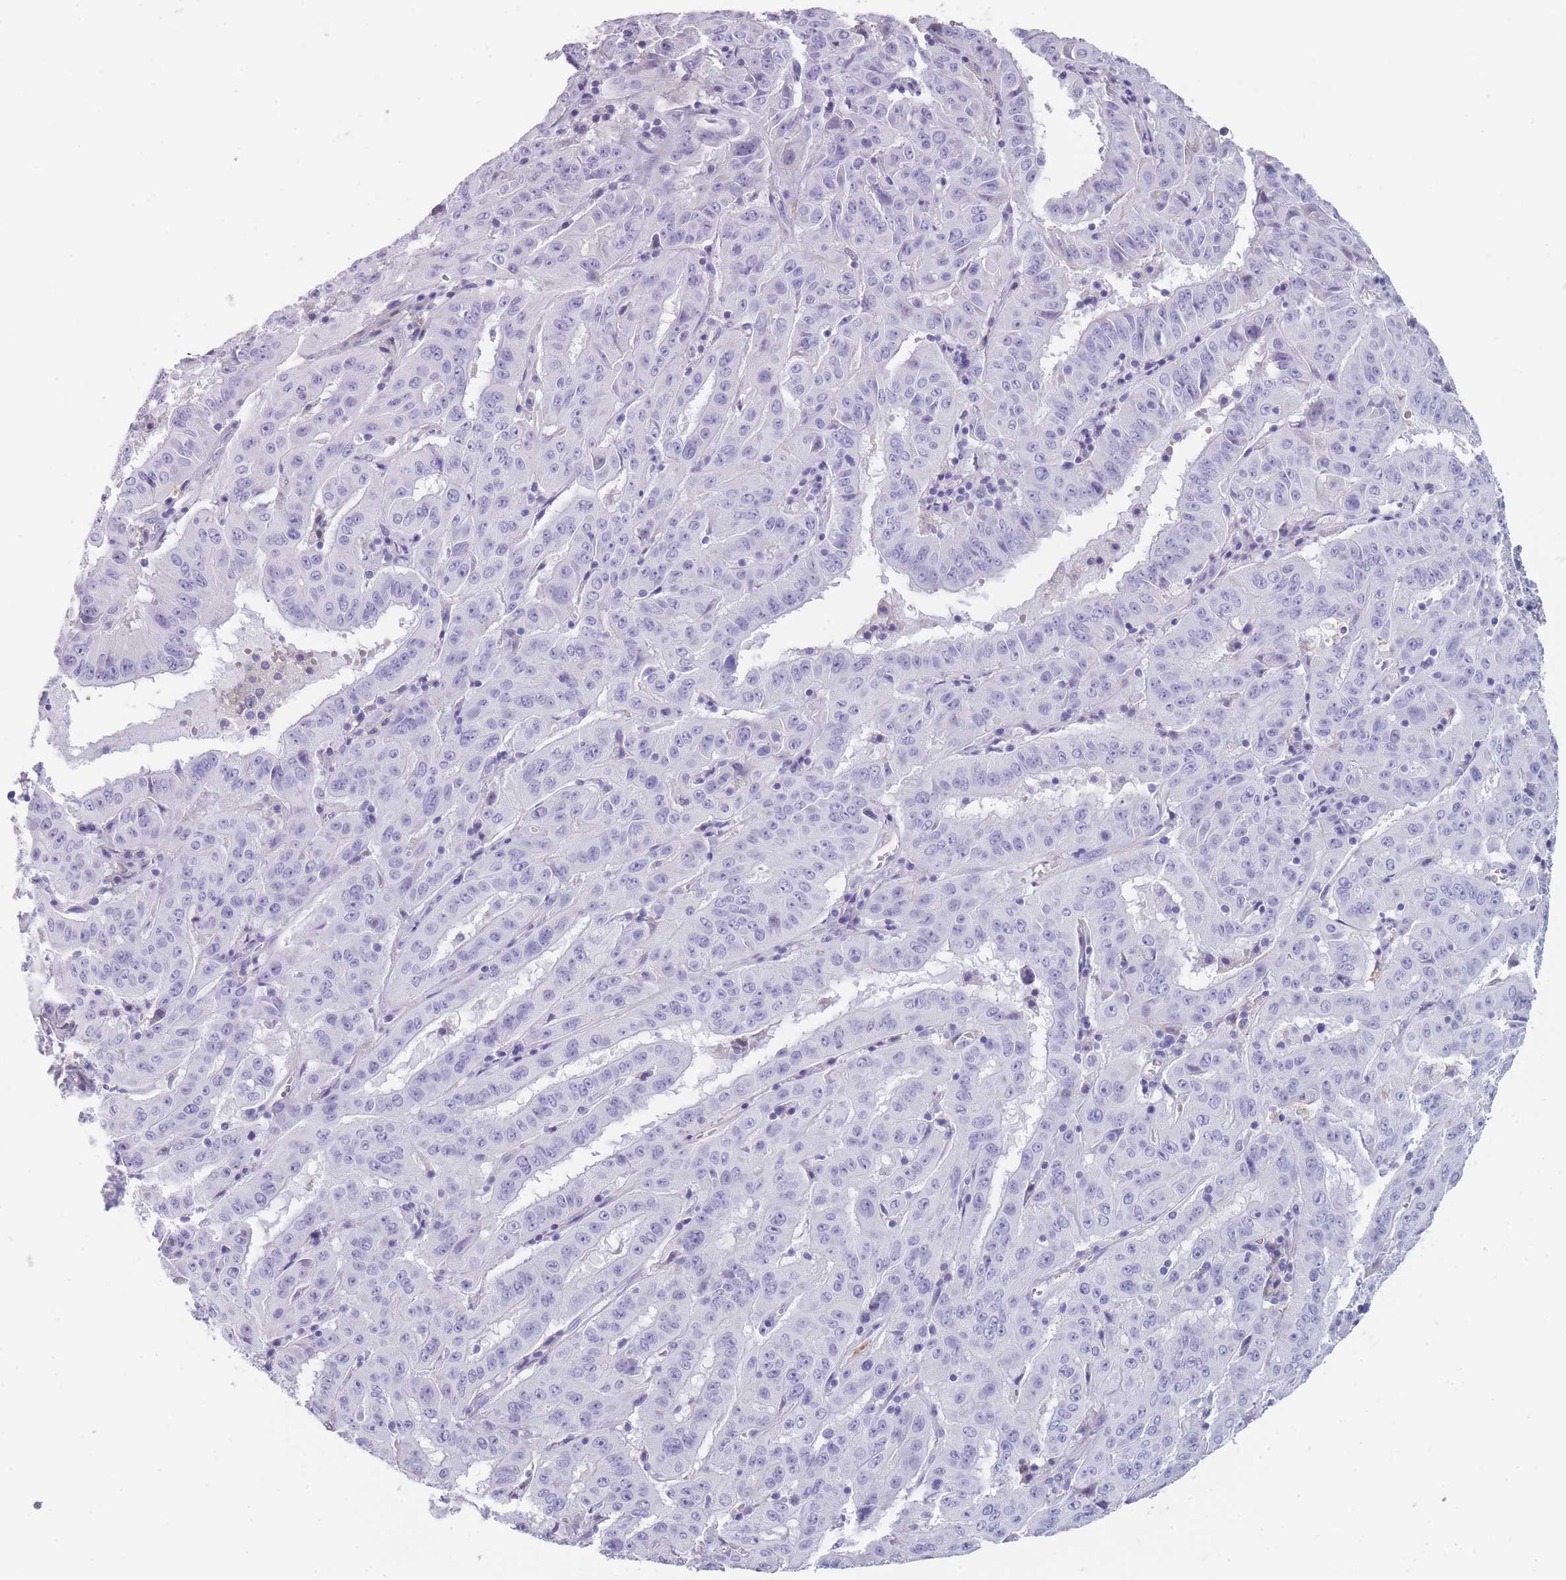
{"staining": {"intensity": "negative", "quantity": "none", "location": "none"}, "tissue": "pancreatic cancer", "cell_type": "Tumor cells", "image_type": "cancer", "snomed": [{"axis": "morphology", "description": "Adenocarcinoma, NOS"}, {"axis": "topography", "description": "Pancreas"}], "caption": "High power microscopy image of an immunohistochemistry histopathology image of adenocarcinoma (pancreatic), revealing no significant expression in tumor cells.", "gene": "CR1L", "patient": {"sex": "male", "age": 63}}